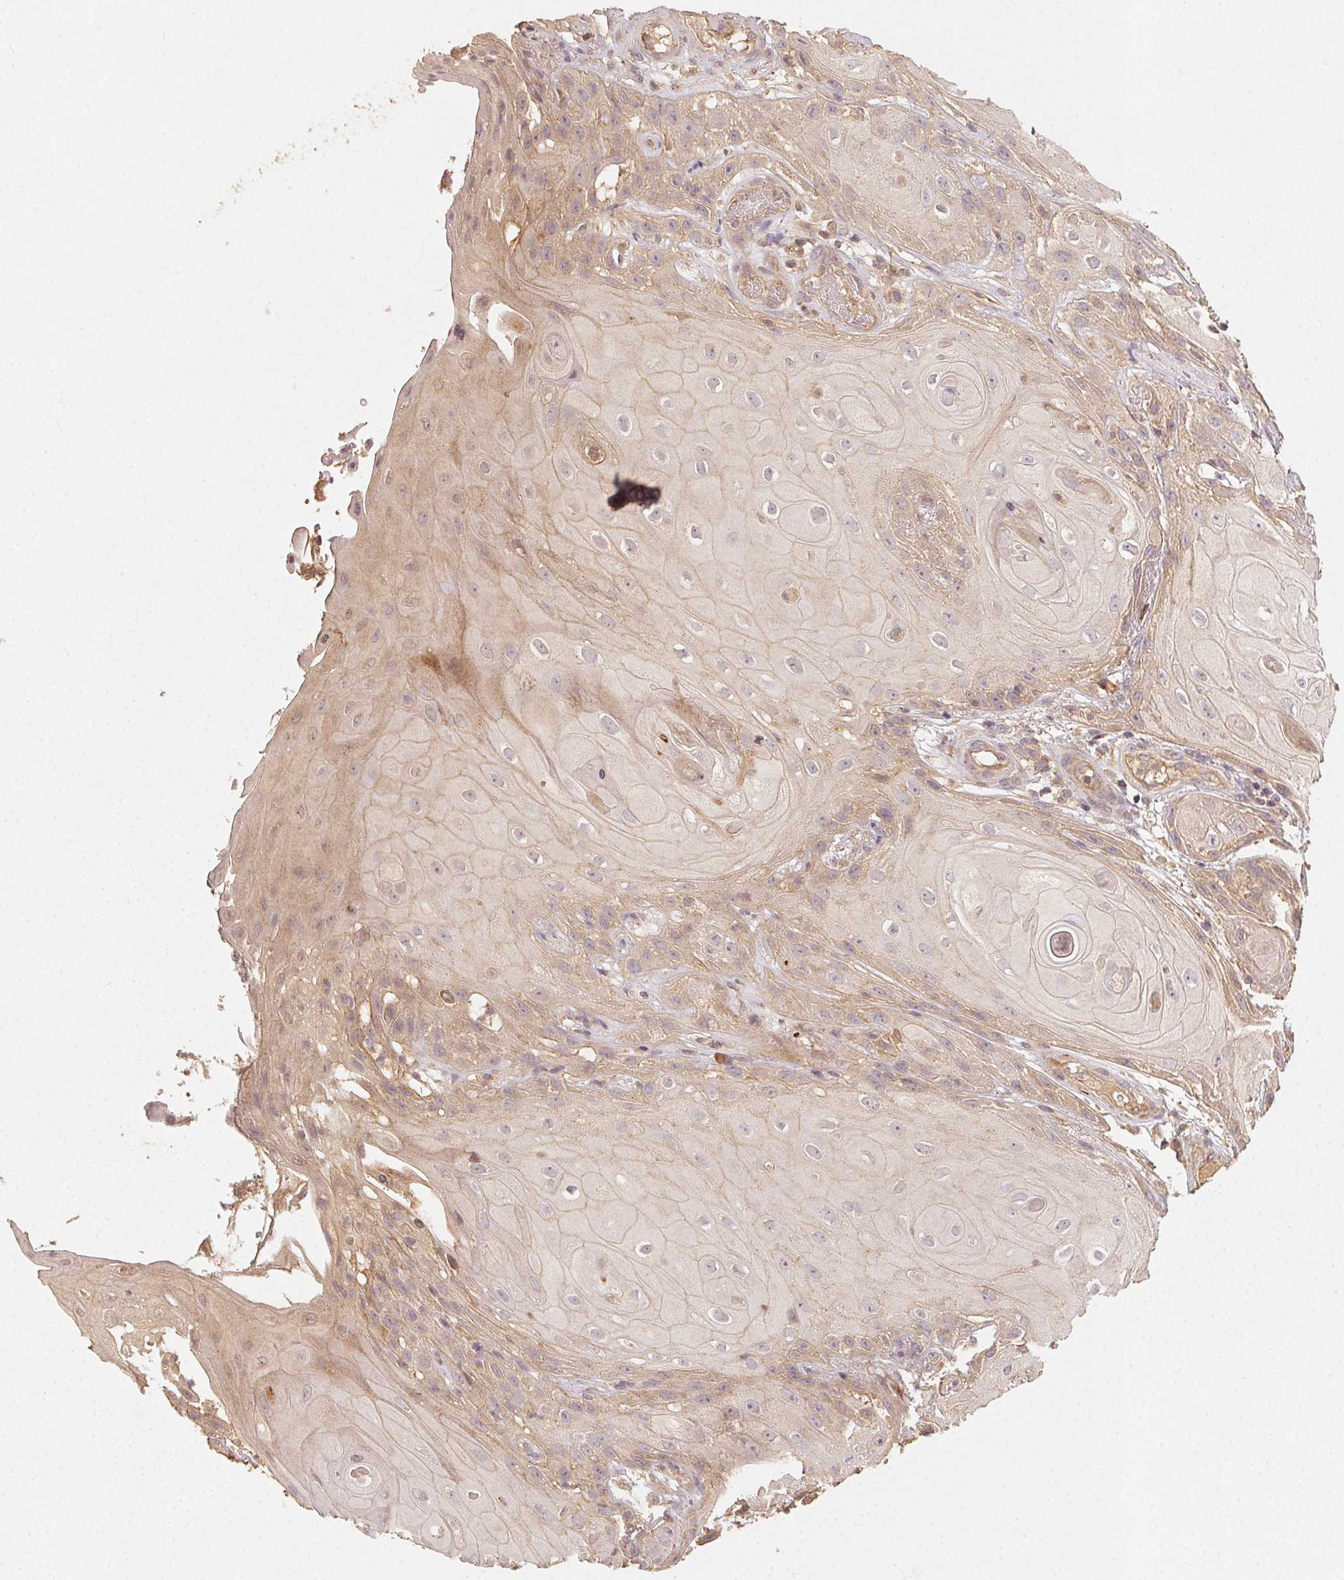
{"staining": {"intensity": "weak", "quantity": "25%-75%", "location": "cytoplasmic/membranous"}, "tissue": "skin cancer", "cell_type": "Tumor cells", "image_type": "cancer", "snomed": [{"axis": "morphology", "description": "Squamous cell carcinoma, NOS"}, {"axis": "topography", "description": "Skin"}], "caption": "Protein expression analysis of human skin cancer reveals weak cytoplasmic/membranous expression in about 25%-75% of tumor cells.", "gene": "RALA", "patient": {"sex": "male", "age": 62}}